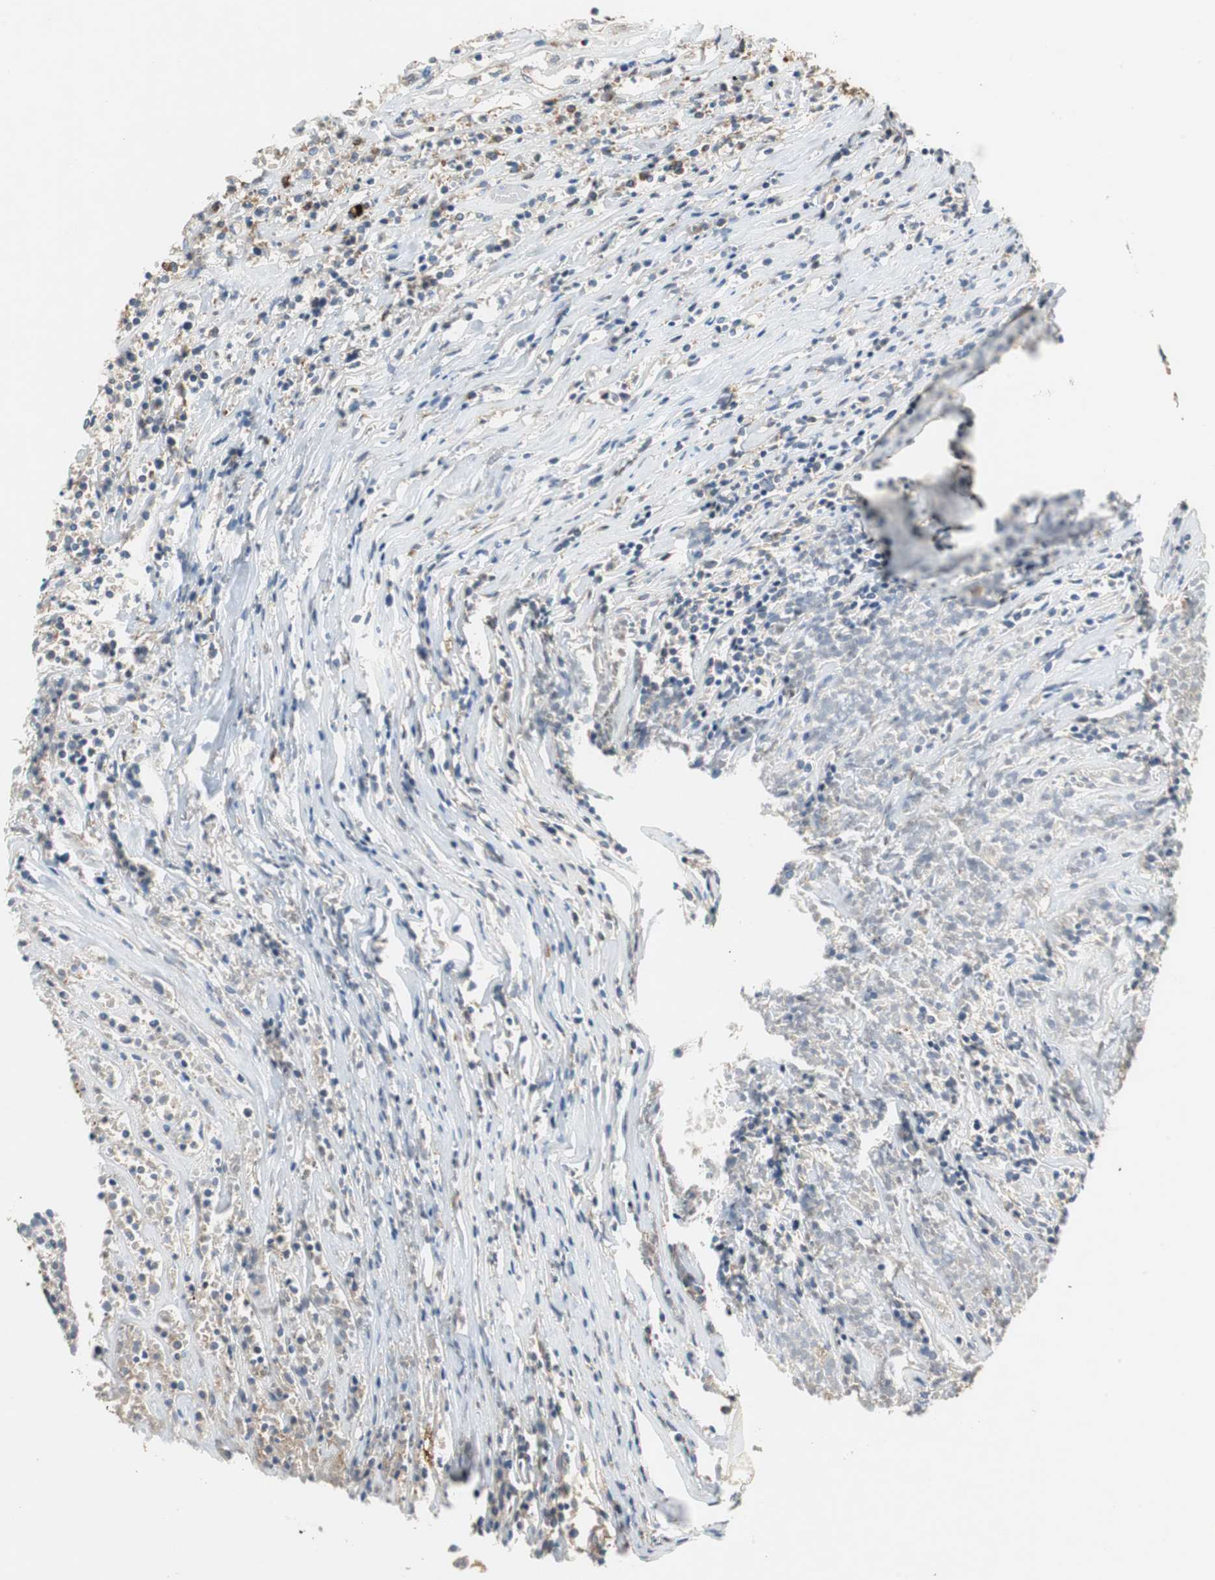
{"staining": {"intensity": "weak", "quantity": "25%-75%", "location": "cytoplasmic/membranous"}, "tissue": "lymphoma", "cell_type": "Tumor cells", "image_type": "cancer", "snomed": [{"axis": "morphology", "description": "Malignant lymphoma, non-Hodgkin's type, High grade"}, {"axis": "topography", "description": "Lymph node"}], "caption": "Weak cytoplasmic/membranous protein positivity is identified in about 25%-75% of tumor cells in high-grade malignant lymphoma, non-Hodgkin's type.", "gene": "SLC19A2", "patient": {"sex": "female", "age": 73}}